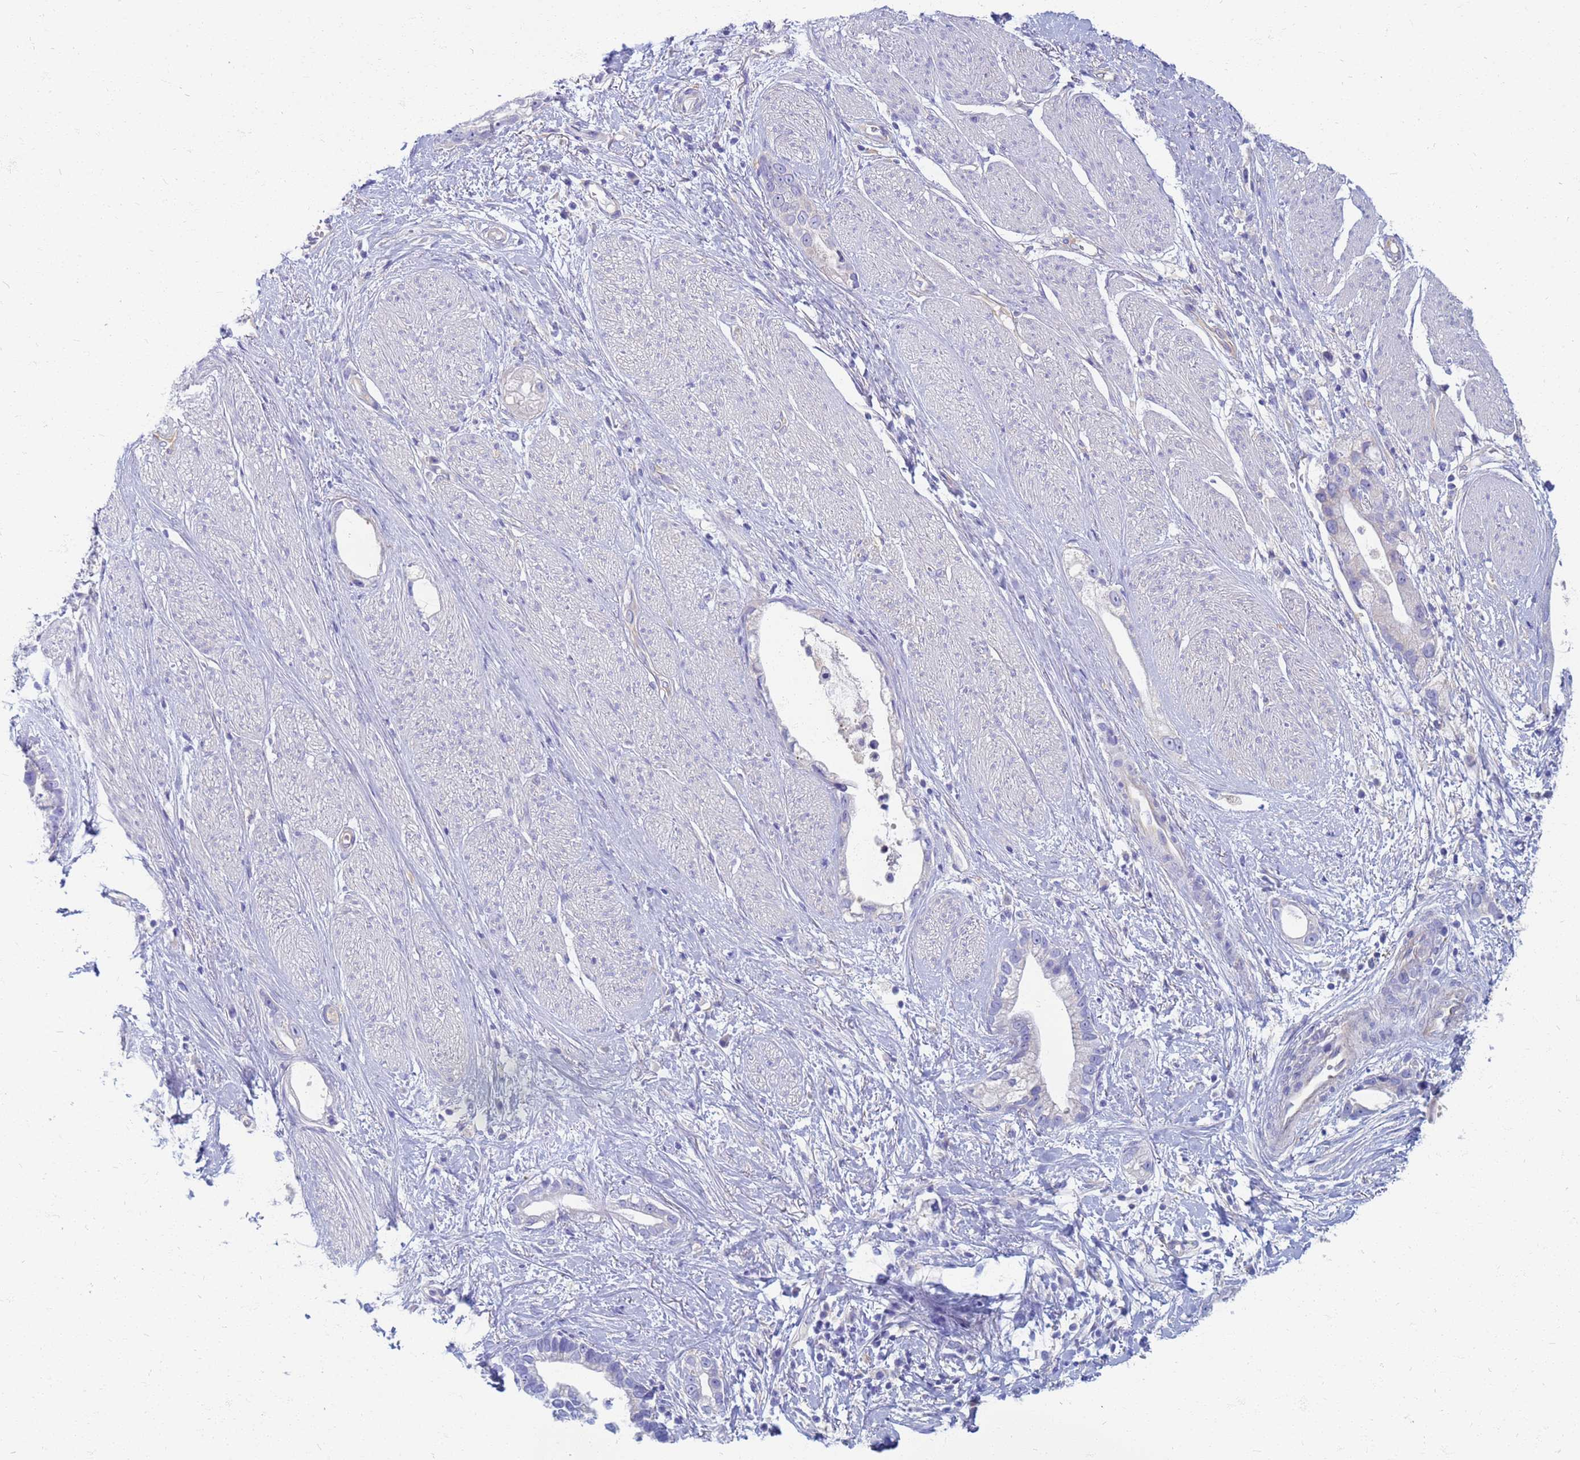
{"staining": {"intensity": "negative", "quantity": "none", "location": "none"}, "tissue": "stomach cancer", "cell_type": "Tumor cells", "image_type": "cancer", "snomed": [{"axis": "morphology", "description": "Adenocarcinoma, NOS"}, {"axis": "topography", "description": "Stomach"}], "caption": "DAB (3,3'-diaminobenzidine) immunohistochemical staining of stomach cancer (adenocarcinoma) shows no significant staining in tumor cells.", "gene": "EEA1", "patient": {"sex": "male", "age": 55}}